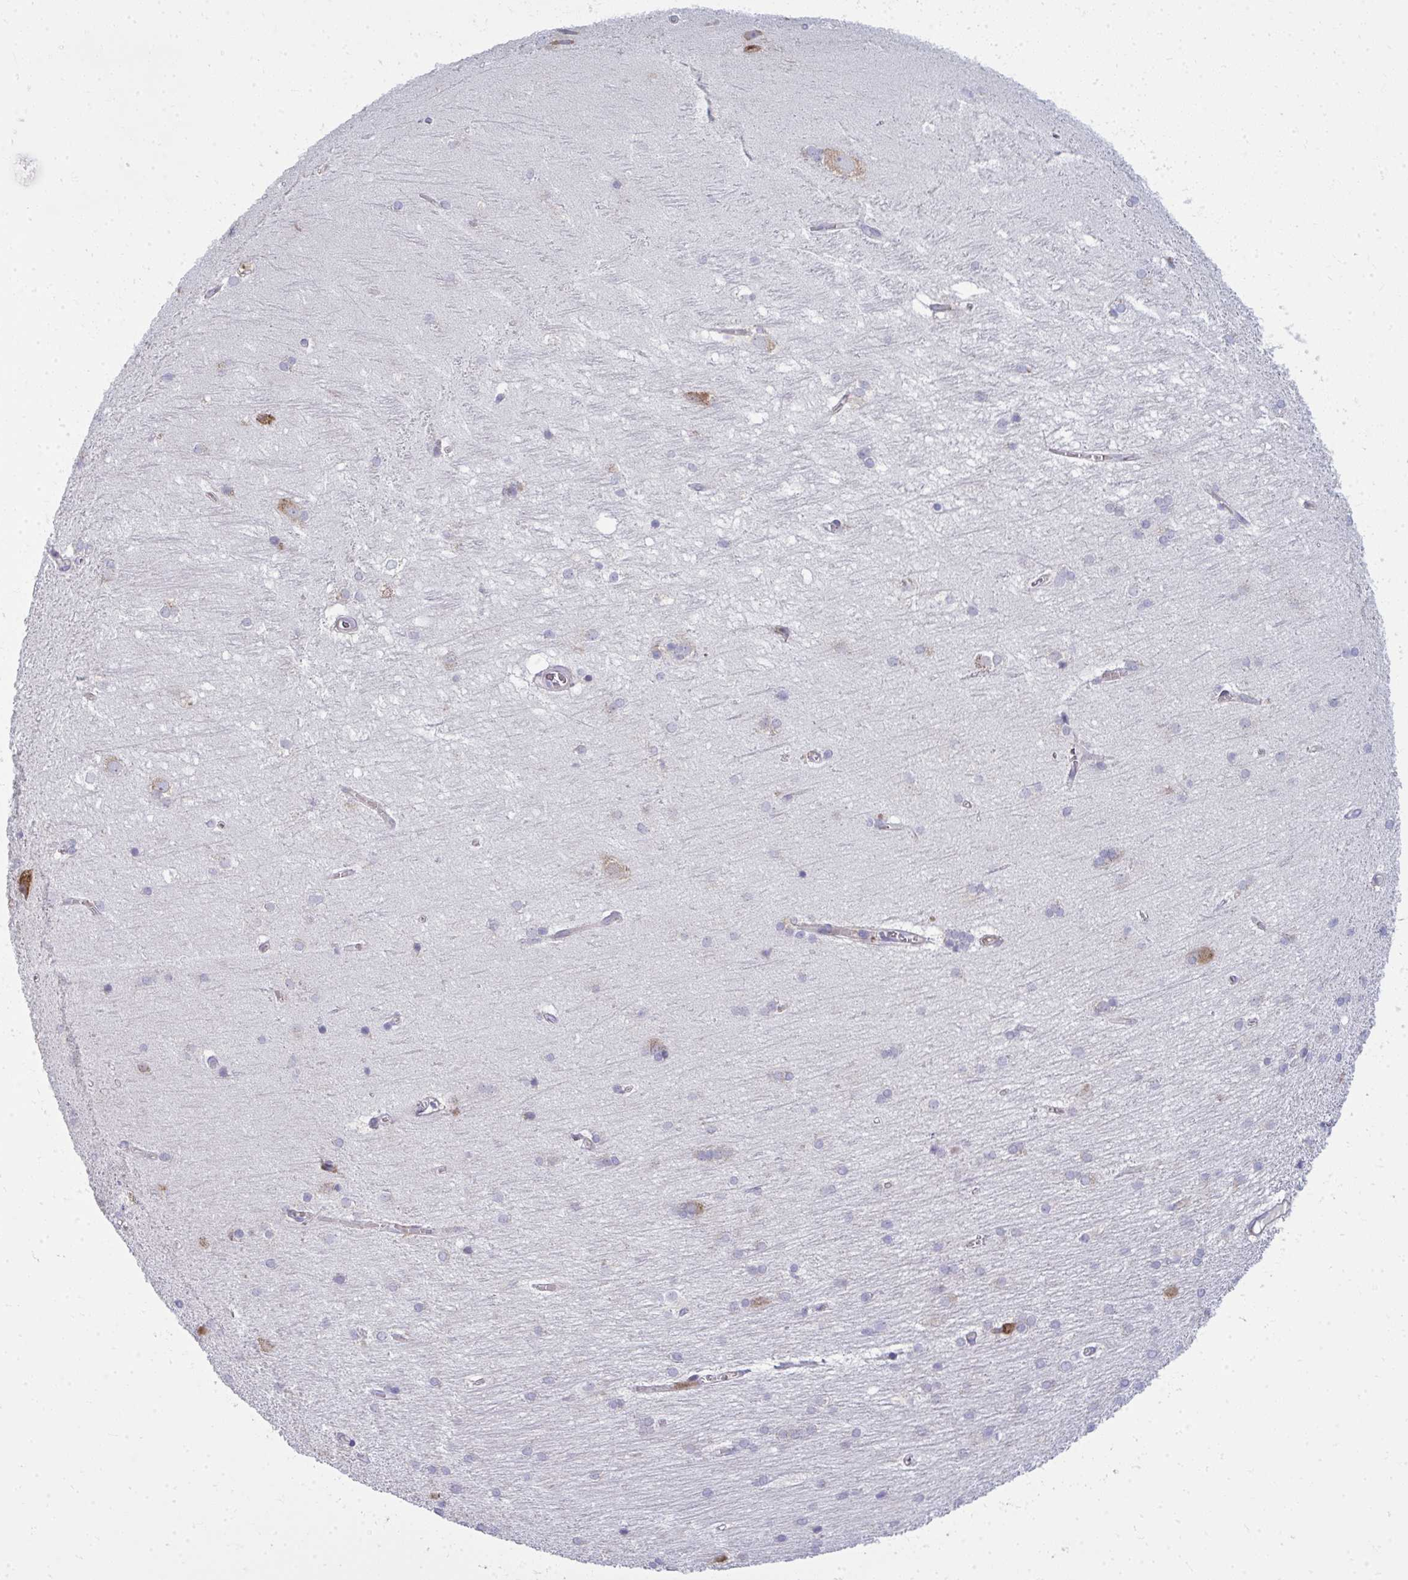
{"staining": {"intensity": "negative", "quantity": "none", "location": "none"}, "tissue": "hippocampus", "cell_type": "Glial cells", "image_type": "normal", "snomed": [{"axis": "morphology", "description": "Normal tissue, NOS"}, {"axis": "topography", "description": "Cerebral cortex"}, {"axis": "topography", "description": "Hippocampus"}], "caption": "Immunohistochemistry photomicrograph of normal human hippocampus stained for a protein (brown), which shows no staining in glial cells.", "gene": "GFPT2", "patient": {"sex": "female", "age": 19}}